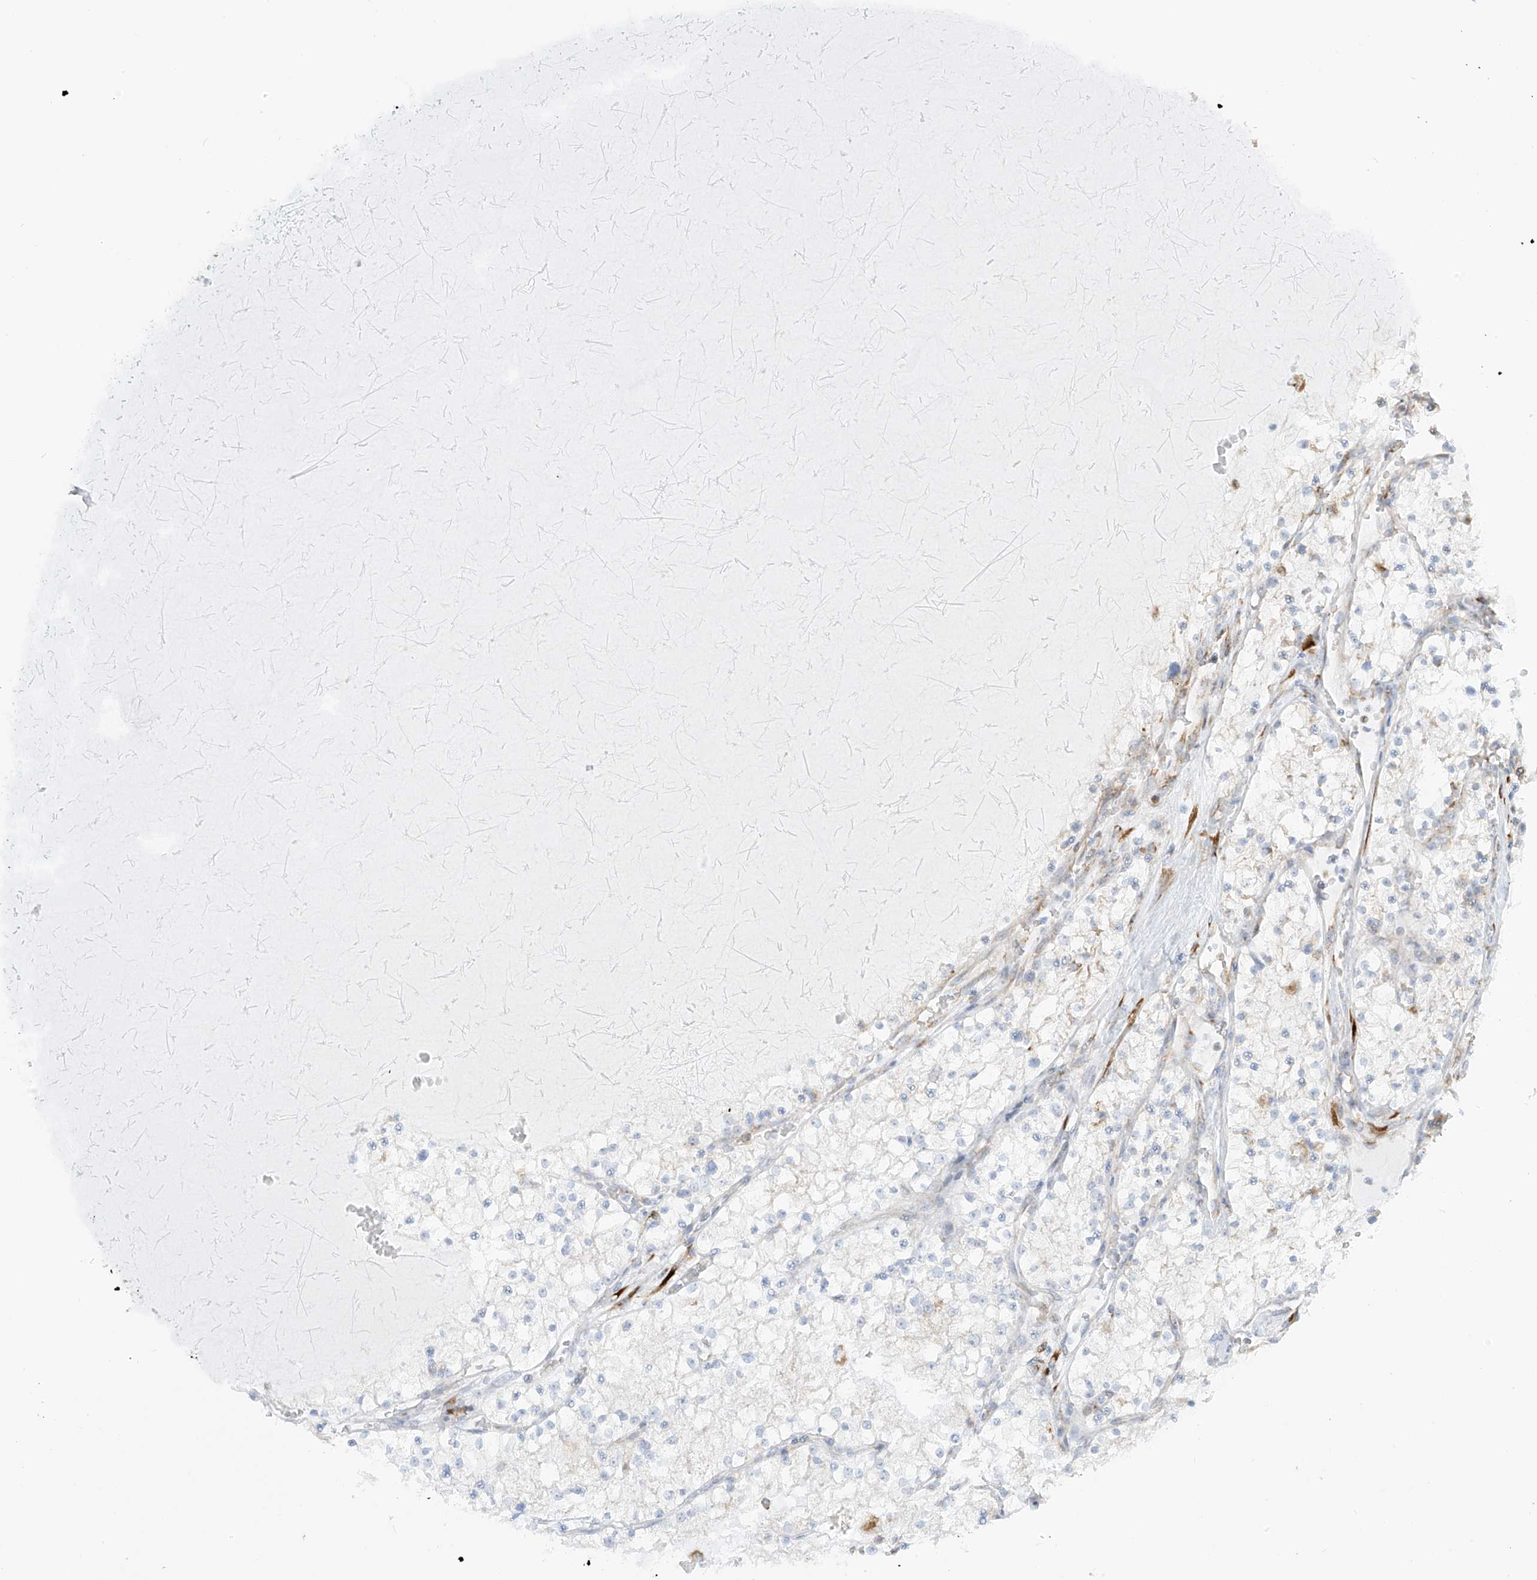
{"staining": {"intensity": "negative", "quantity": "none", "location": "none"}, "tissue": "renal cancer", "cell_type": "Tumor cells", "image_type": "cancer", "snomed": [{"axis": "morphology", "description": "Normal tissue, NOS"}, {"axis": "morphology", "description": "Adenocarcinoma, NOS"}, {"axis": "topography", "description": "Kidney"}], "caption": "IHC histopathology image of neoplastic tissue: renal cancer stained with DAB shows no significant protein staining in tumor cells.", "gene": "LRRC59", "patient": {"sex": "male", "age": 68}}